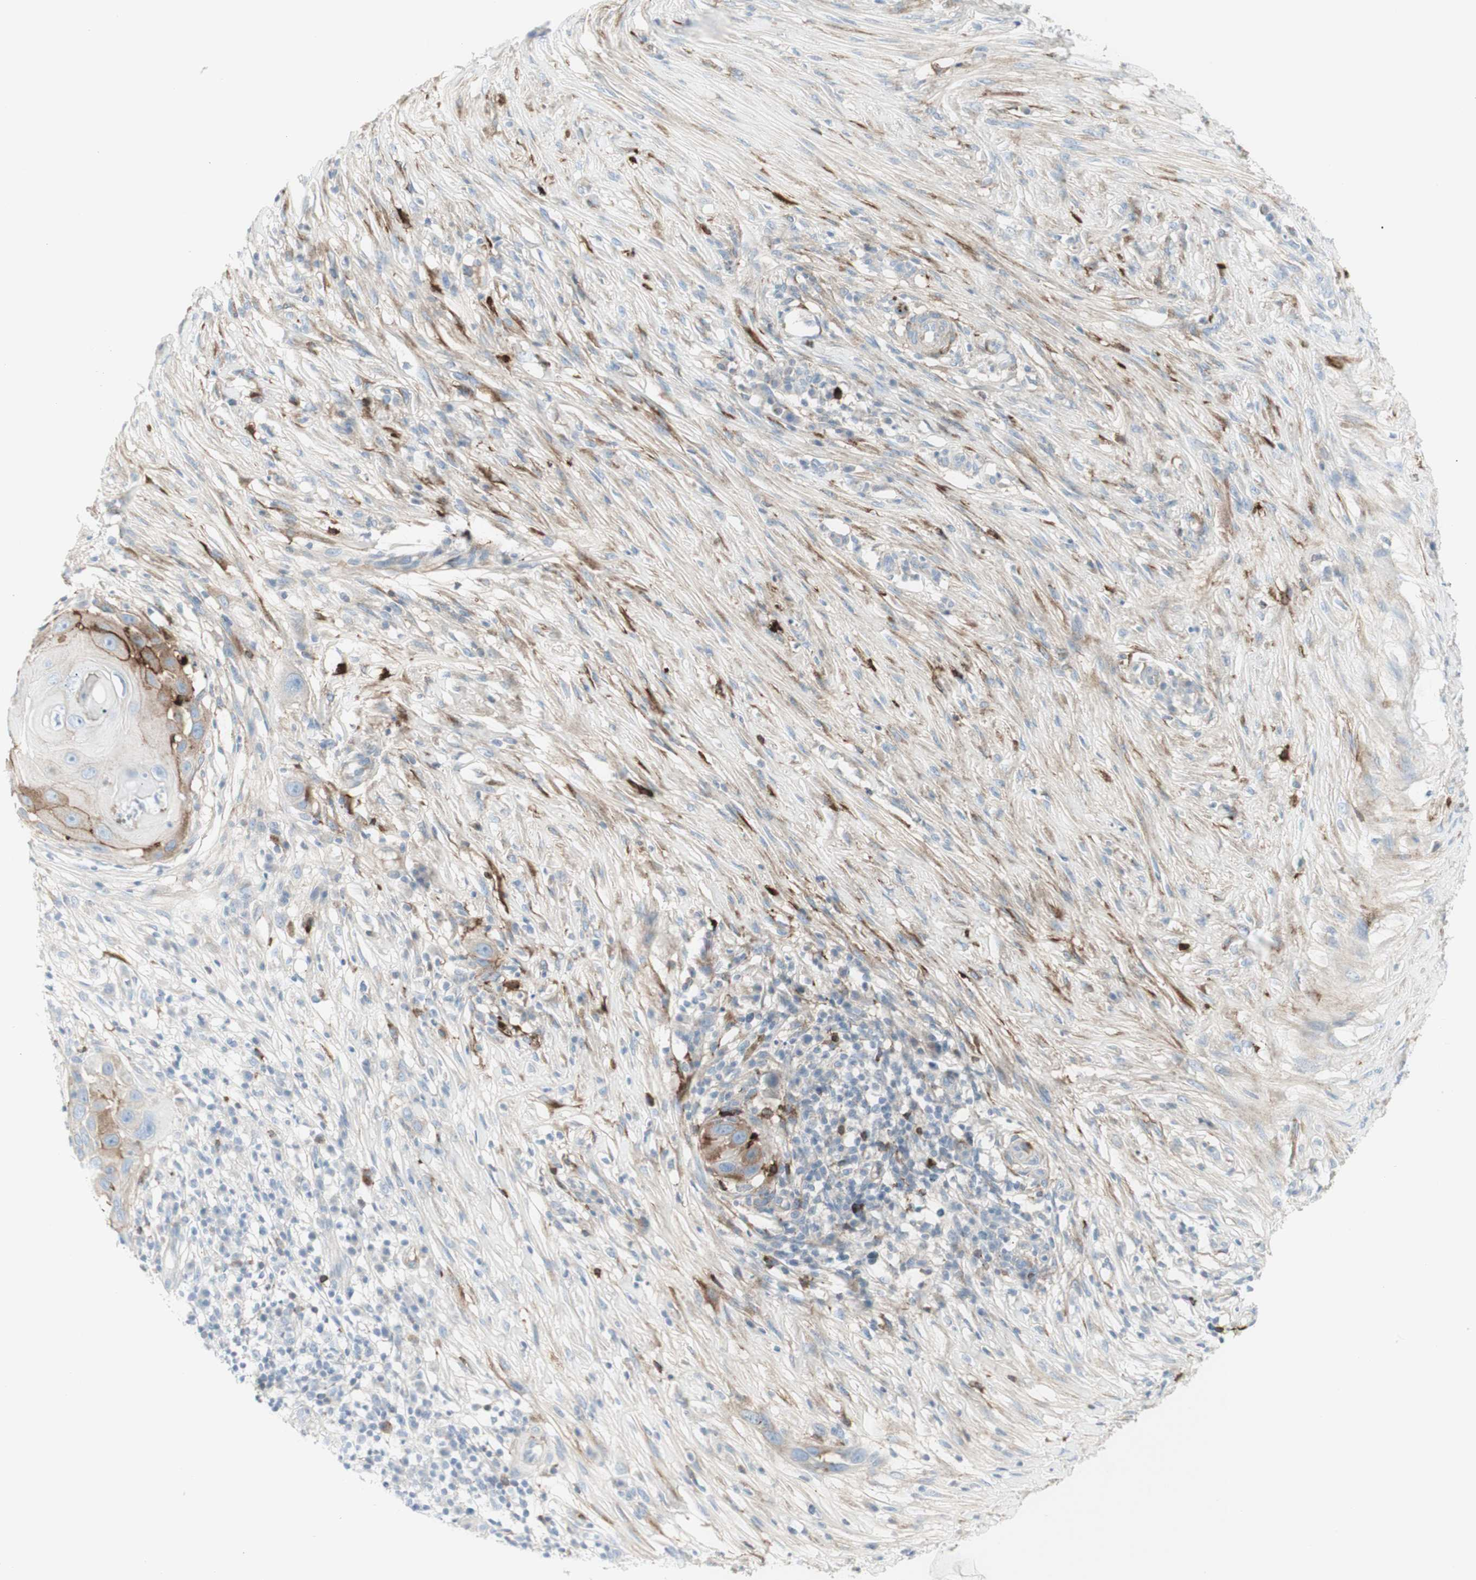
{"staining": {"intensity": "strong", "quantity": ">75%", "location": "cytoplasmic/membranous"}, "tissue": "skin cancer", "cell_type": "Tumor cells", "image_type": "cancer", "snomed": [{"axis": "morphology", "description": "Squamous cell carcinoma, NOS"}, {"axis": "topography", "description": "Skin"}], "caption": "Strong cytoplasmic/membranous protein expression is appreciated in about >75% of tumor cells in skin squamous cell carcinoma.", "gene": "MDK", "patient": {"sex": "female", "age": 44}}